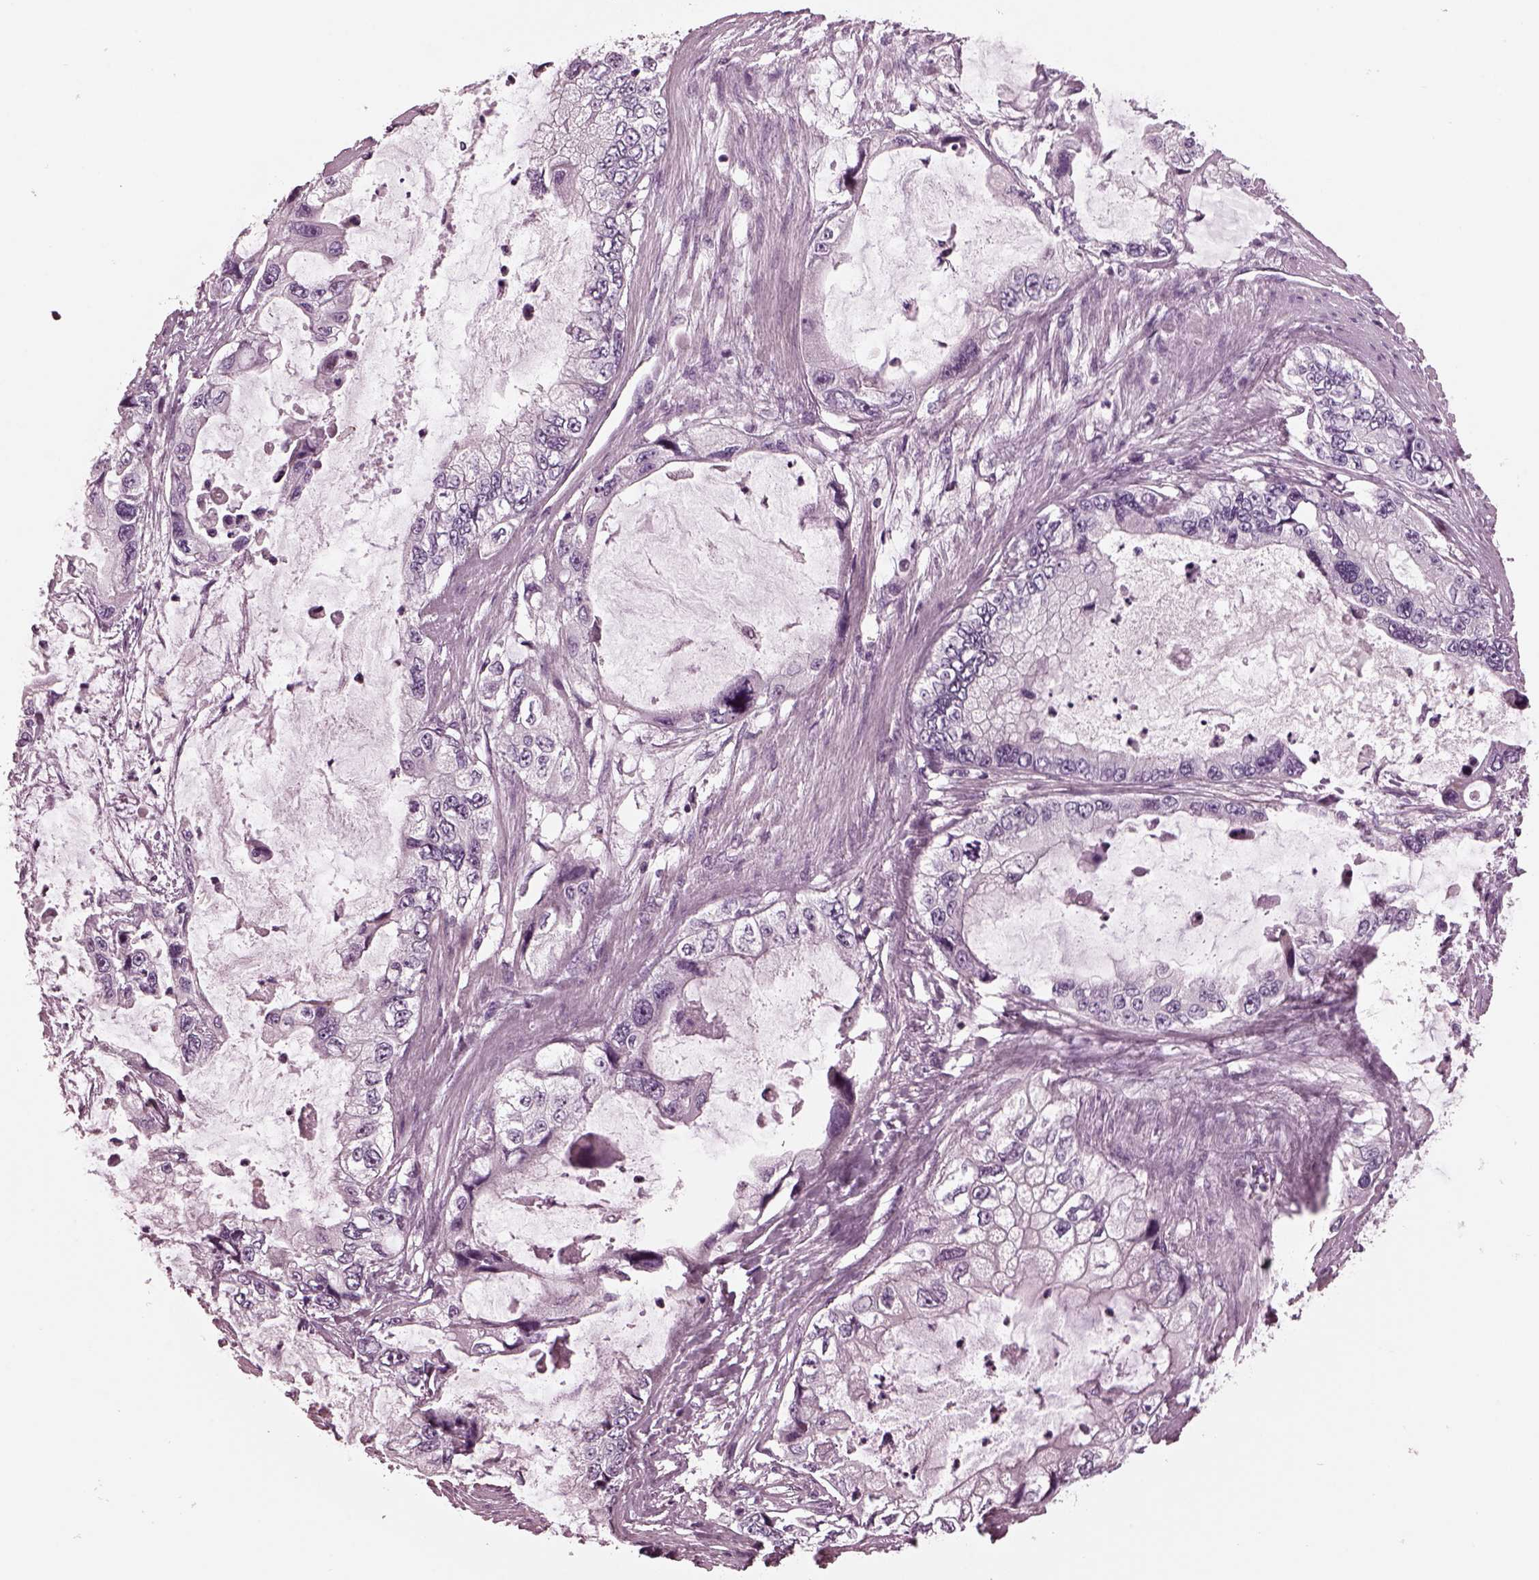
{"staining": {"intensity": "negative", "quantity": "none", "location": "none"}, "tissue": "stomach cancer", "cell_type": "Tumor cells", "image_type": "cancer", "snomed": [{"axis": "morphology", "description": "Adenocarcinoma, NOS"}, {"axis": "topography", "description": "Pancreas"}, {"axis": "topography", "description": "Stomach, upper"}, {"axis": "topography", "description": "Stomach"}], "caption": "Micrograph shows no protein expression in tumor cells of stomach cancer (adenocarcinoma) tissue. (Stains: DAB IHC with hematoxylin counter stain, Microscopy: brightfield microscopy at high magnification).", "gene": "GDF11", "patient": {"sex": "male", "age": 77}}